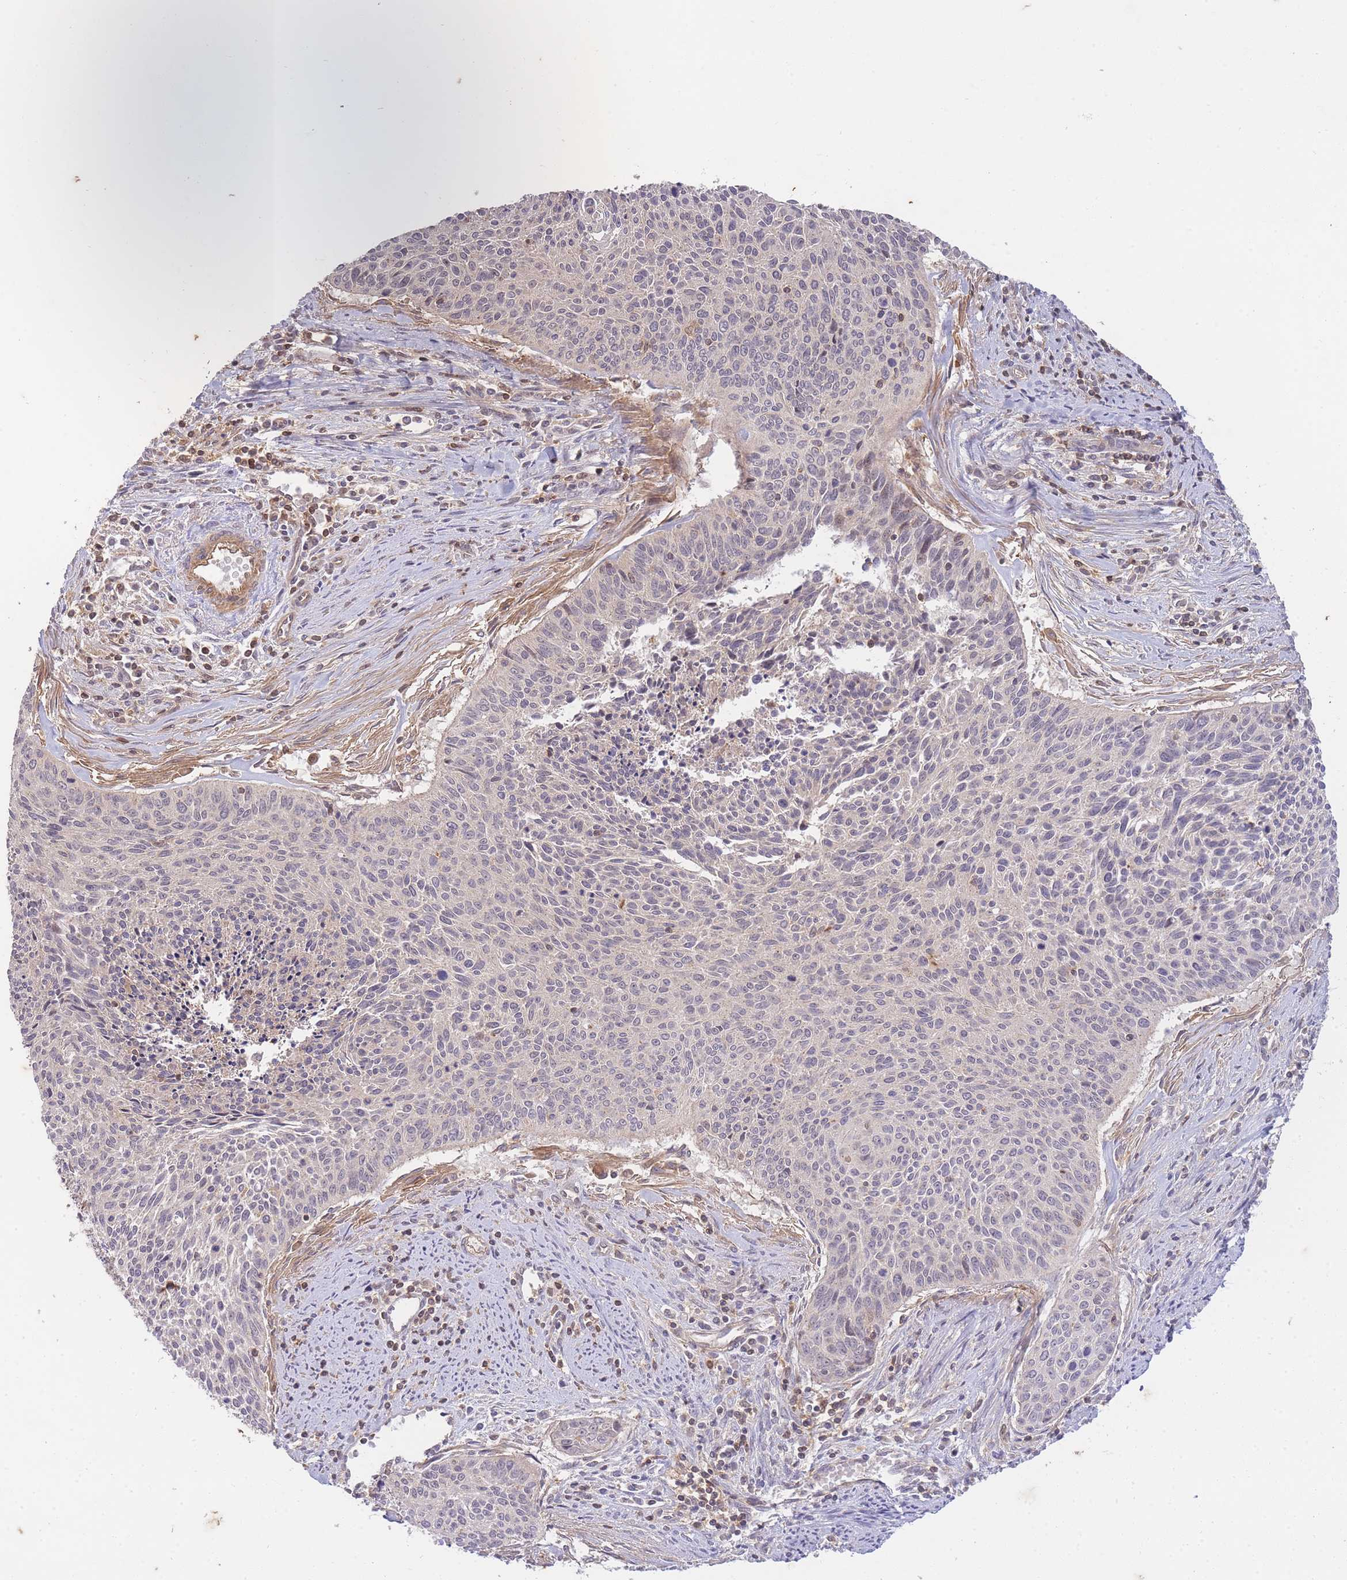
{"staining": {"intensity": "weak", "quantity": "25%-75%", "location": "nuclear"}, "tissue": "cervical cancer", "cell_type": "Tumor cells", "image_type": "cancer", "snomed": [{"axis": "morphology", "description": "Squamous cell carcinoma, NOS"}, {"axis": "topography", "description": "Cervix"}], "caption": "Protein staining exhibits weak nuclear positivity in approximately 25%-75% of tumor cells in cervical cancer. (DAB (3,3'-diaminobenzidine) = brown stain, brightfield microscopy at high magnification).", "gene": "ST8SIA4", "patient": {"sex": "female", "age": 55}}